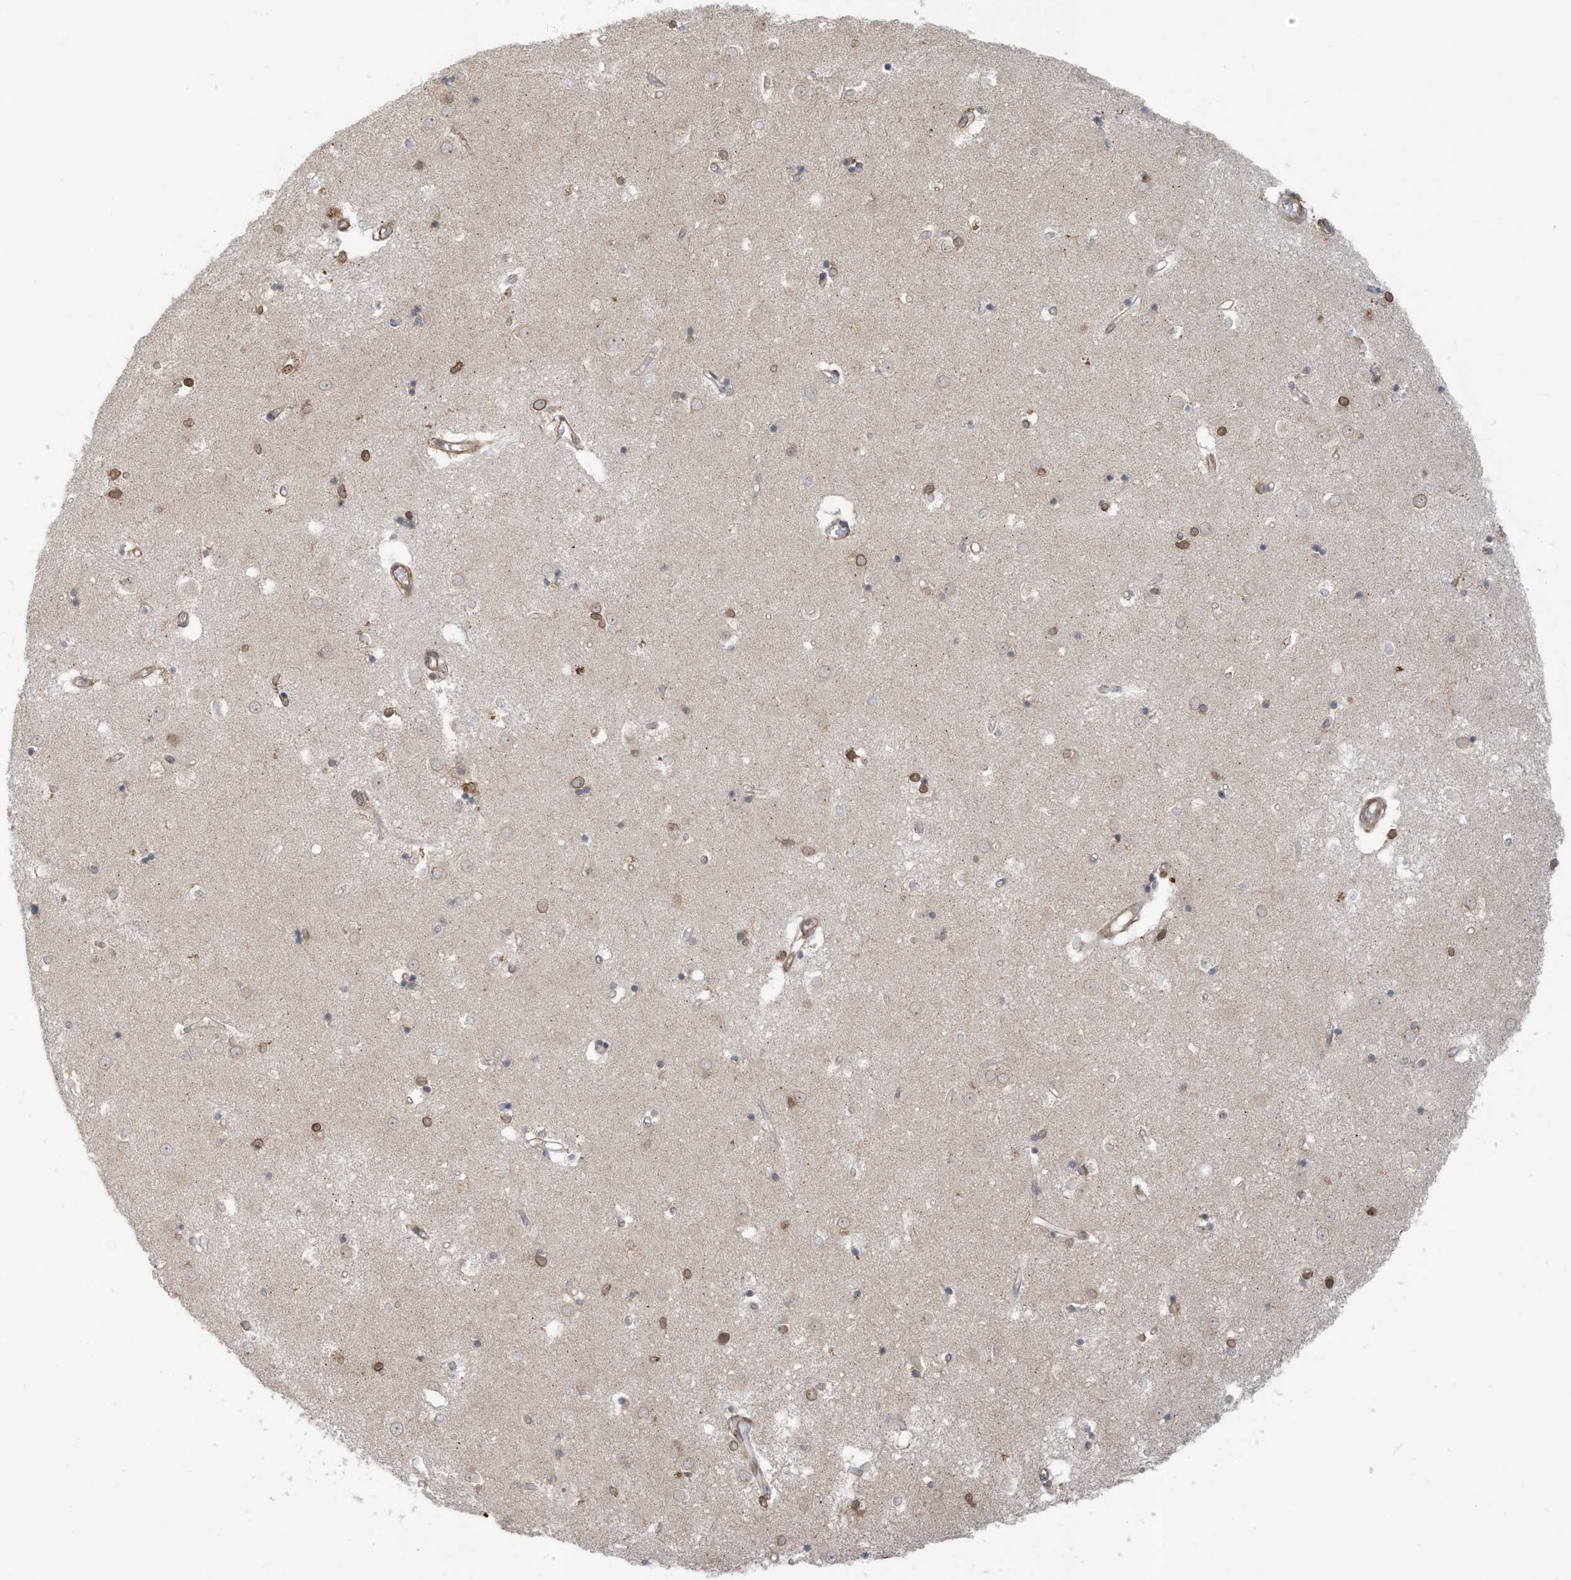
{"staining": {"intensity": "moderate", "quantity": "<25%", "location": "nuclear"}, "tissue": "caudate", "cell_type": "Glial cells", "image_type": "normal", "snomed": [{"axis": "morphology", "description": "Normal tissue, NOS"}, {"axis": "topography", "description": "Lateral ventricle wall"}], "caption": "Caudate stained with a brown dye reveals moderate nuclear positive positivity in about <25% of glial cells.", "gene": "REPIN1", "patient": {"sex": "male", "age": 45}}